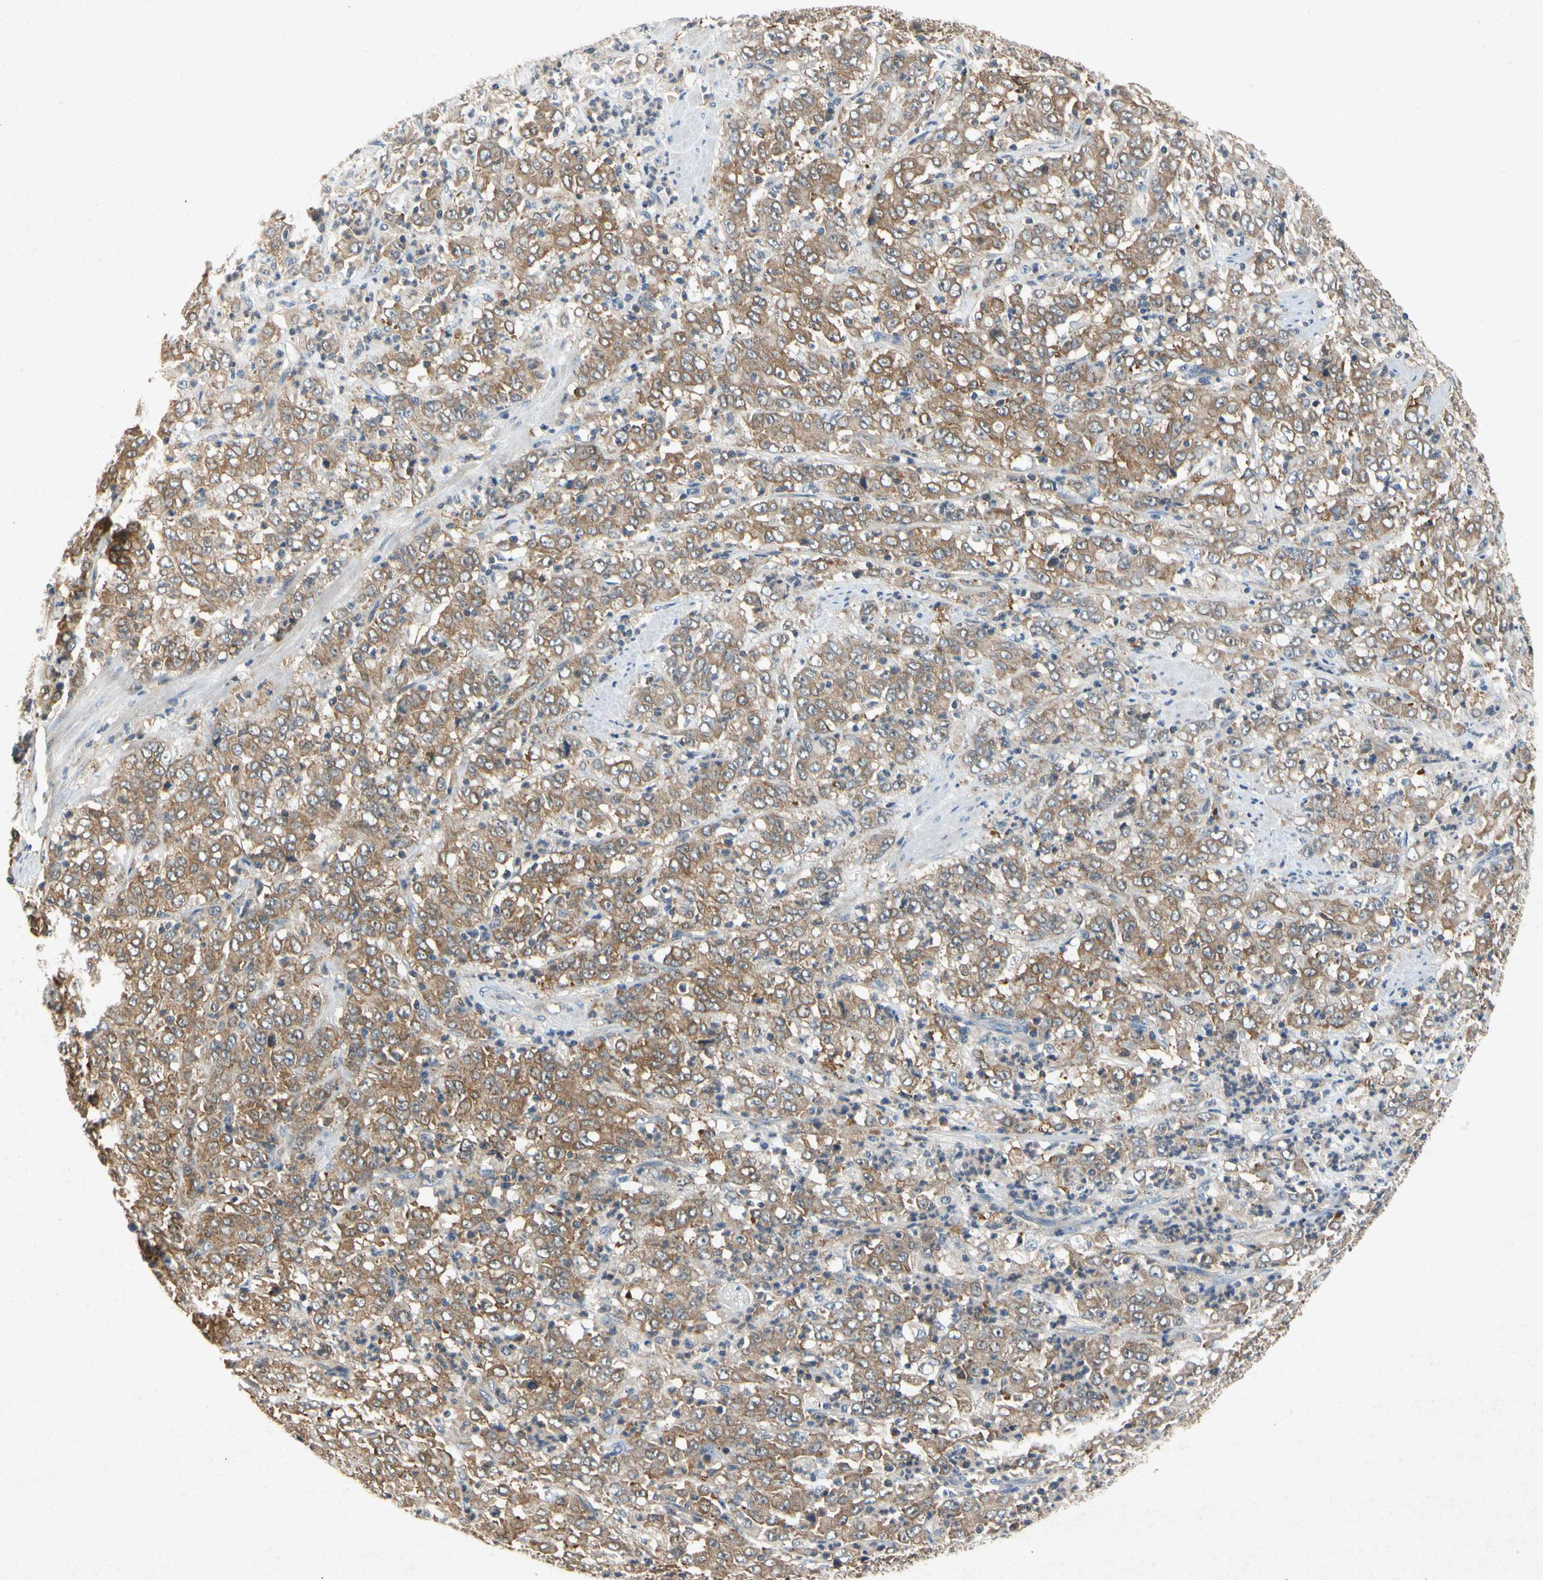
{"staining": {"intensity": "moderate", "quantity": ">75%", "location": "cytoplasmic/membranous"}, "tissue": "stomach cancer", "cell_type": "Tumor cells", "image_type": "cancer", "snomed": [{"axis": "morphology", "description": "Adenocarcinoma, NOS"}, {"axis": "topography", "description": "Stomach, lower"}], "caption": "Moderate cytoplasmic/membranous positivity is identified in approximately >75% of tumor cells in stomach adenocarcinoma.", "gene": "RPS6KA1", "patient": {"sex": "female", "age": 71}}